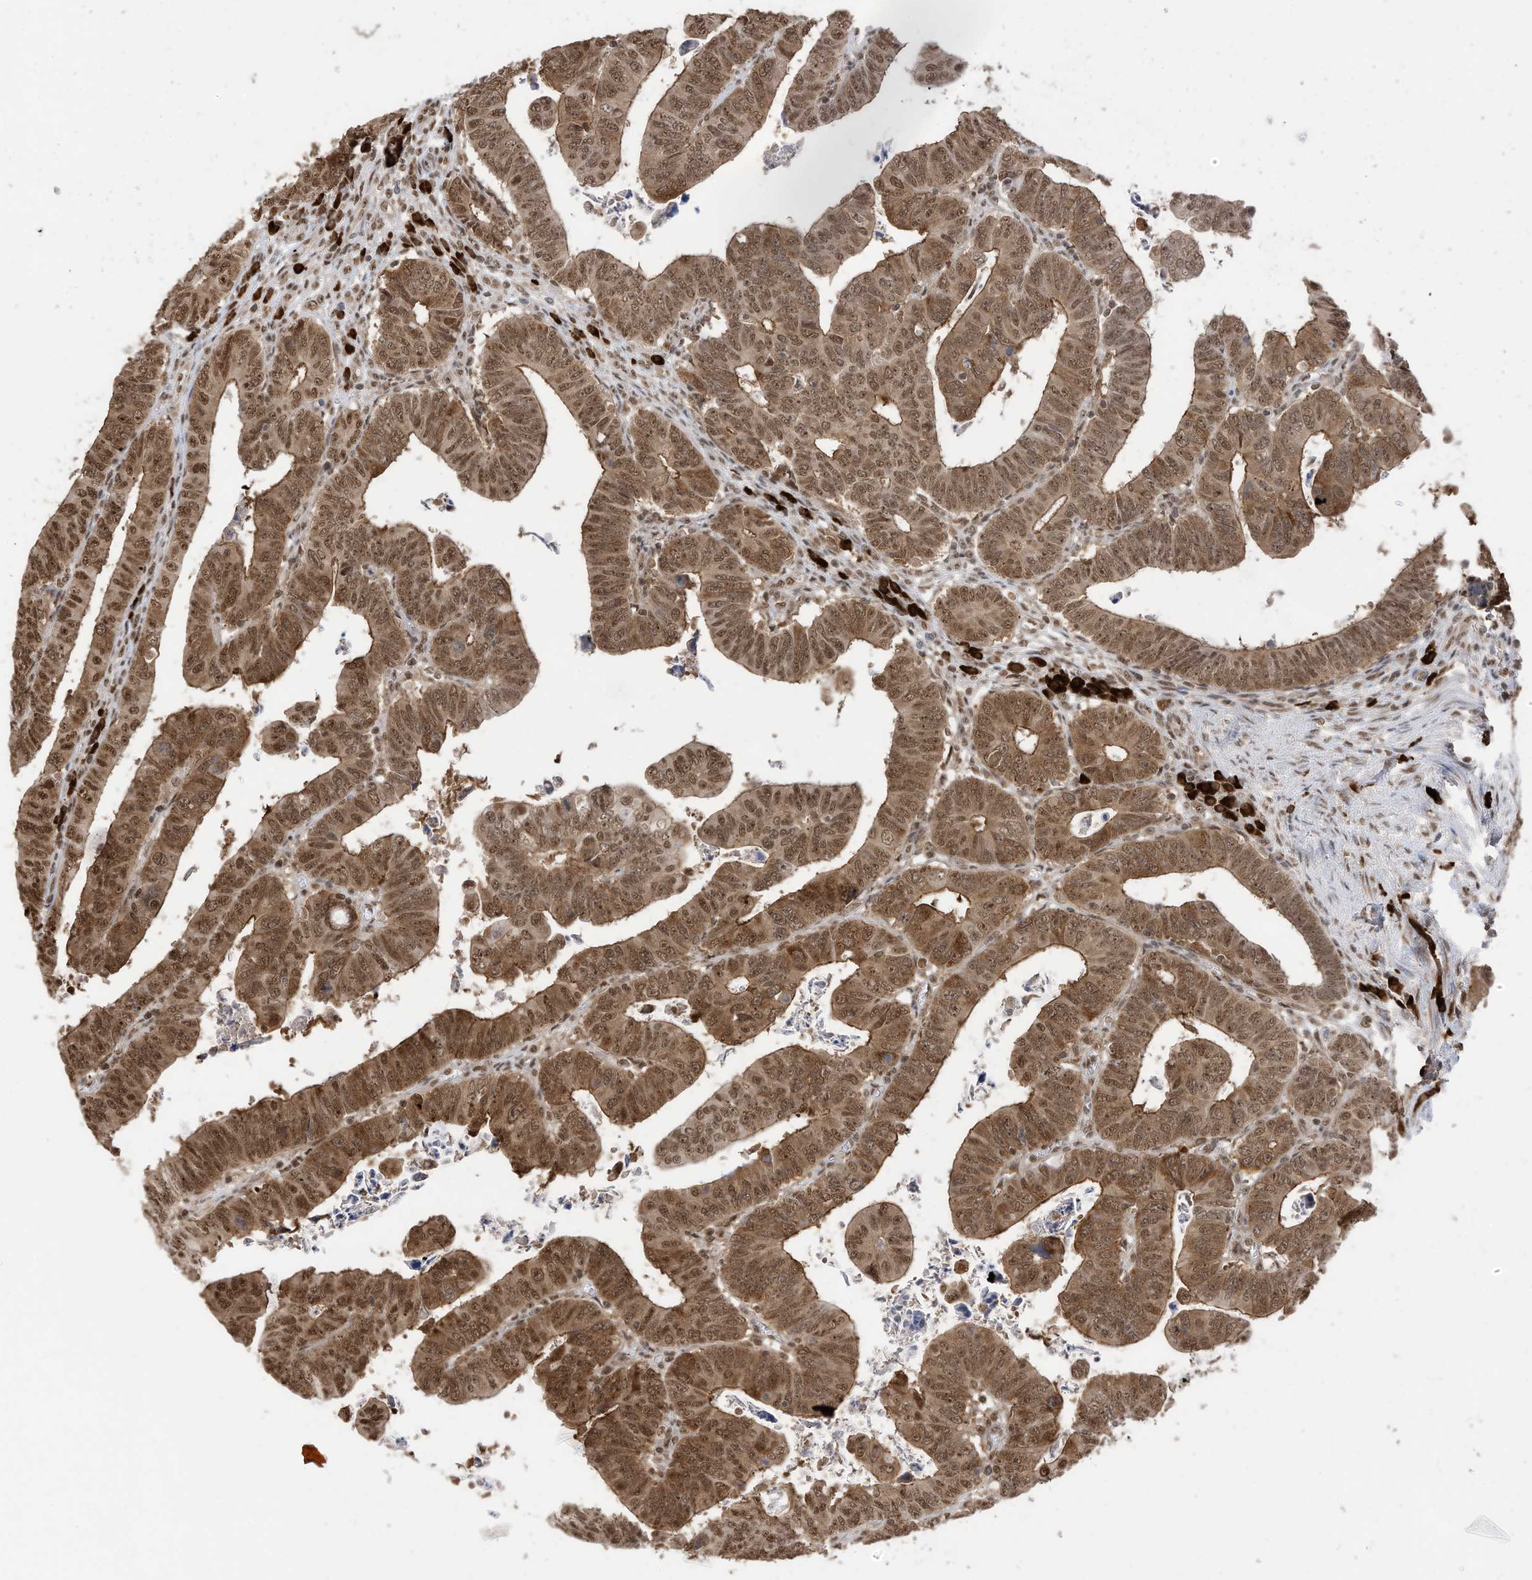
{"staining": {"intensity": "moderate", "quantity": ">75%", "location": "cytoplasmic/membranous,nuclear"}, "tissue": "colorectal cancer", "cell_type": "Tumor cells", "image_type": "cancer", "snomed": [{"axis": "morphology", "description": "Normal tissue, NOS"}, {"axis": "morphology", "description": "Adenocarcinoma, NOS"}, {"axis": "topography", "description": "Rectum"}], "caption": "Colorectal adenocarcinoma stained with a protein marker displays moderate staining in tumor cells.", "gene": "ZNF195", "patient": {"sex": "female", "age": 65}}